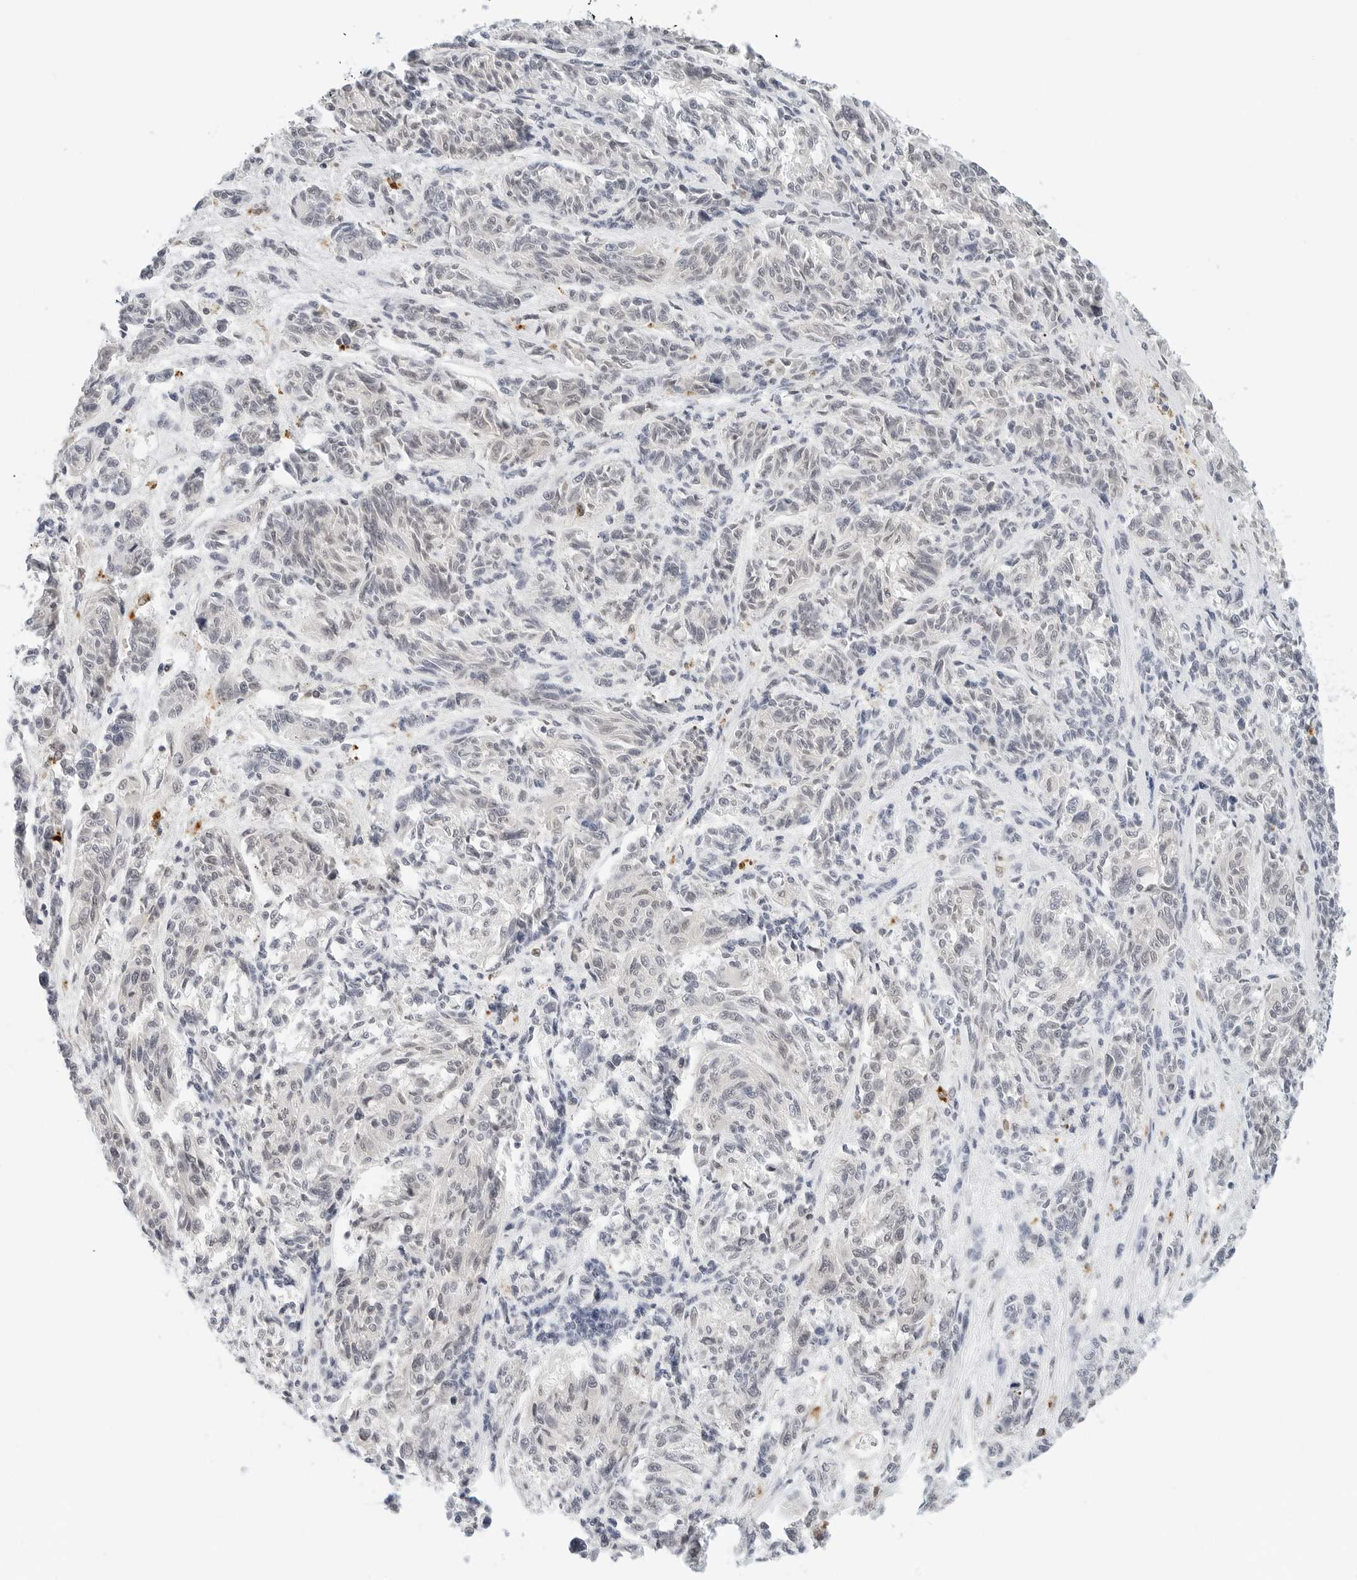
{"staining": {"intensity": "negative", "quantity": "none", "location": "none"}, "tissue": "melanoma", "cell_type": "Tumor cells", "image_type": "cancer", "snomed": [{"axis": "morphology", "description": "Malignant melanoma, NOS"}, {"axis": "topography", "description": "Skin"}], "caption": "Immunohistochemical staining of malignant melanoma shows no significant positivity in tumor cells.", "gene": "PKDCC", "patient": {"sex": "male", "age": 53}}